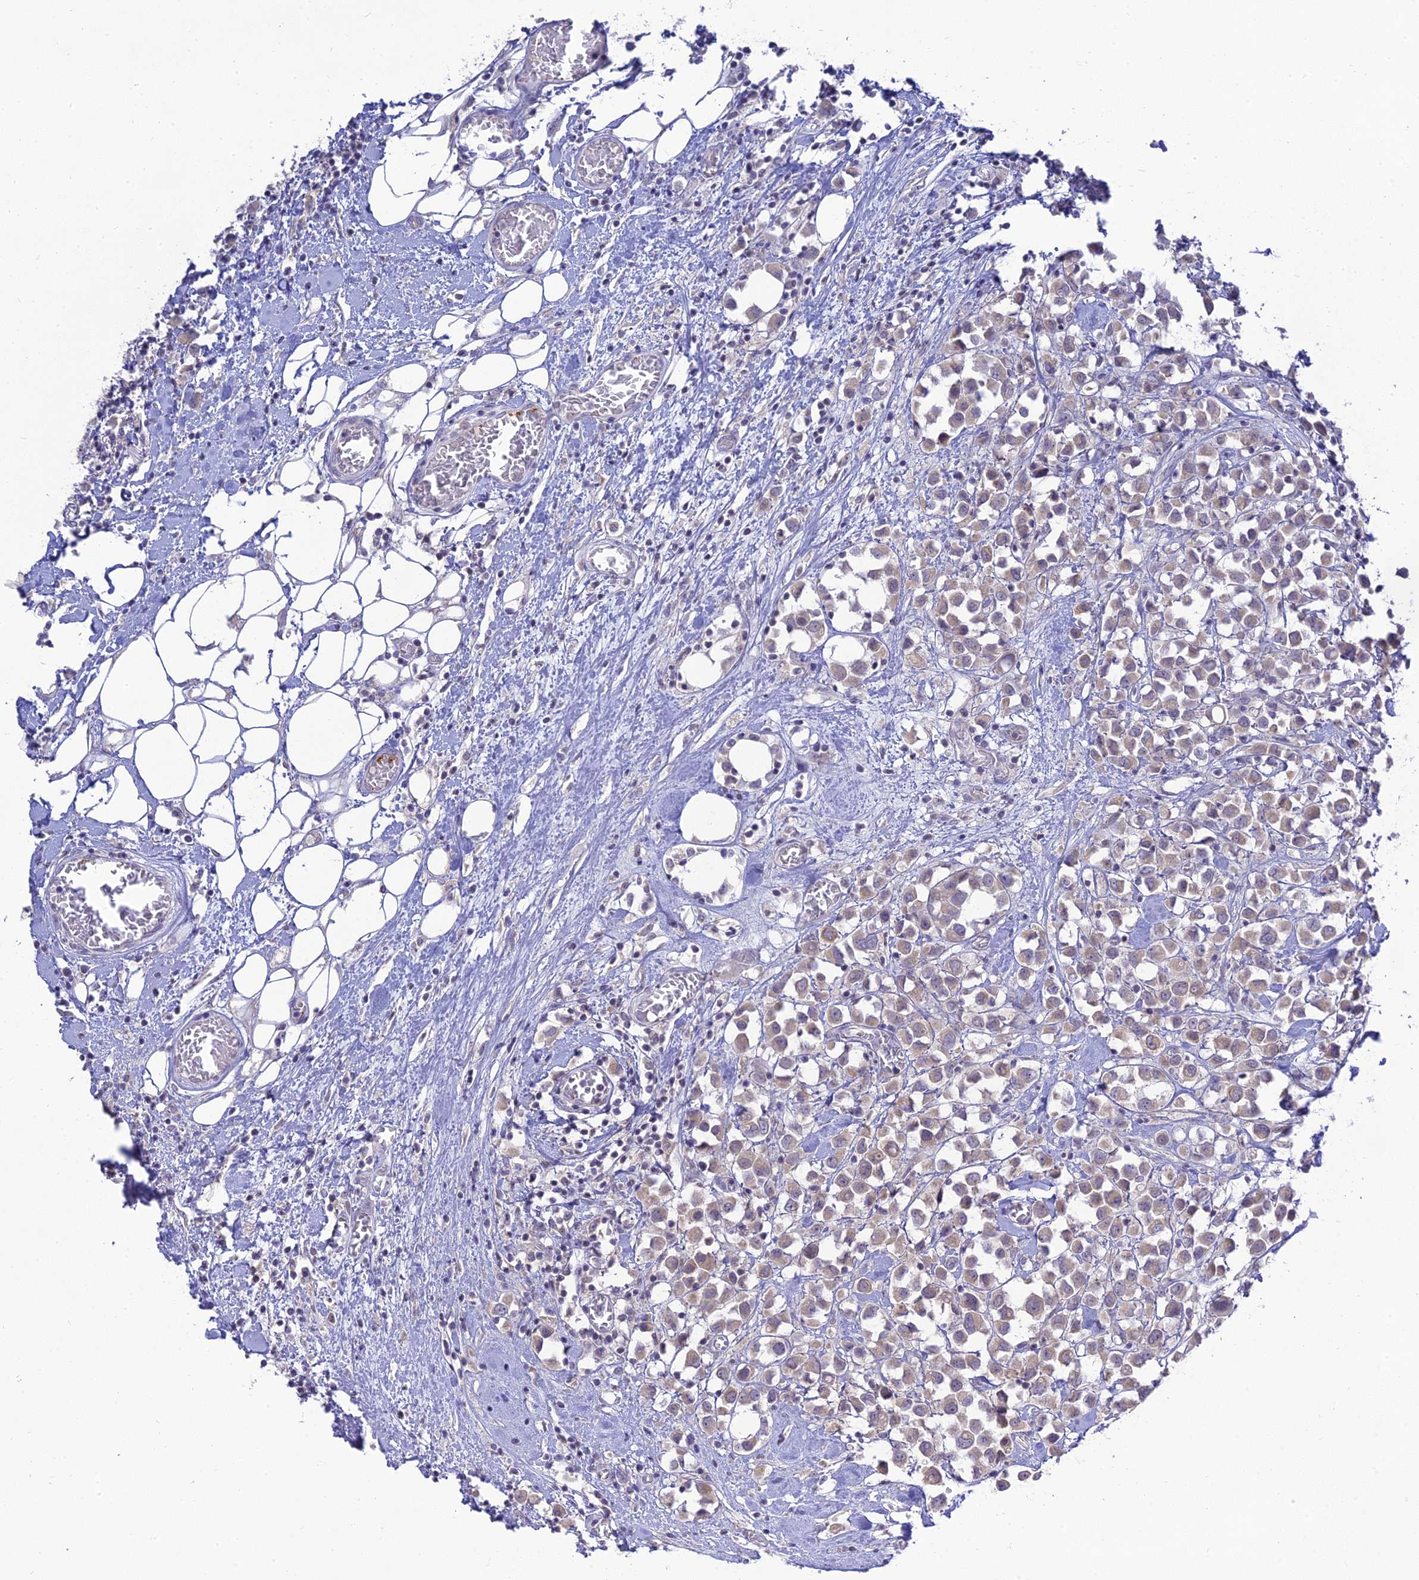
{"staining": {"intensity": "weak", "quantity": ">75%", "location": "cytoplasmic/membranous"}, "tissue": "breast cancer", "cell_type": "Tumor cells", "image_type": "cancer", "snomed": [{"axis": "morphology", "description": "Duct carcinoma"}, {"axis": "topography", "description": "Breast"}], "caption": "A high-resolution micrograph shows IHC staining of breast cancer, which exhibits weak cytoplasmic/membranous staining in about >75% of tumor cells.", "gene": "TMEM40", "patient": {"sex": "female", "age": 61}}